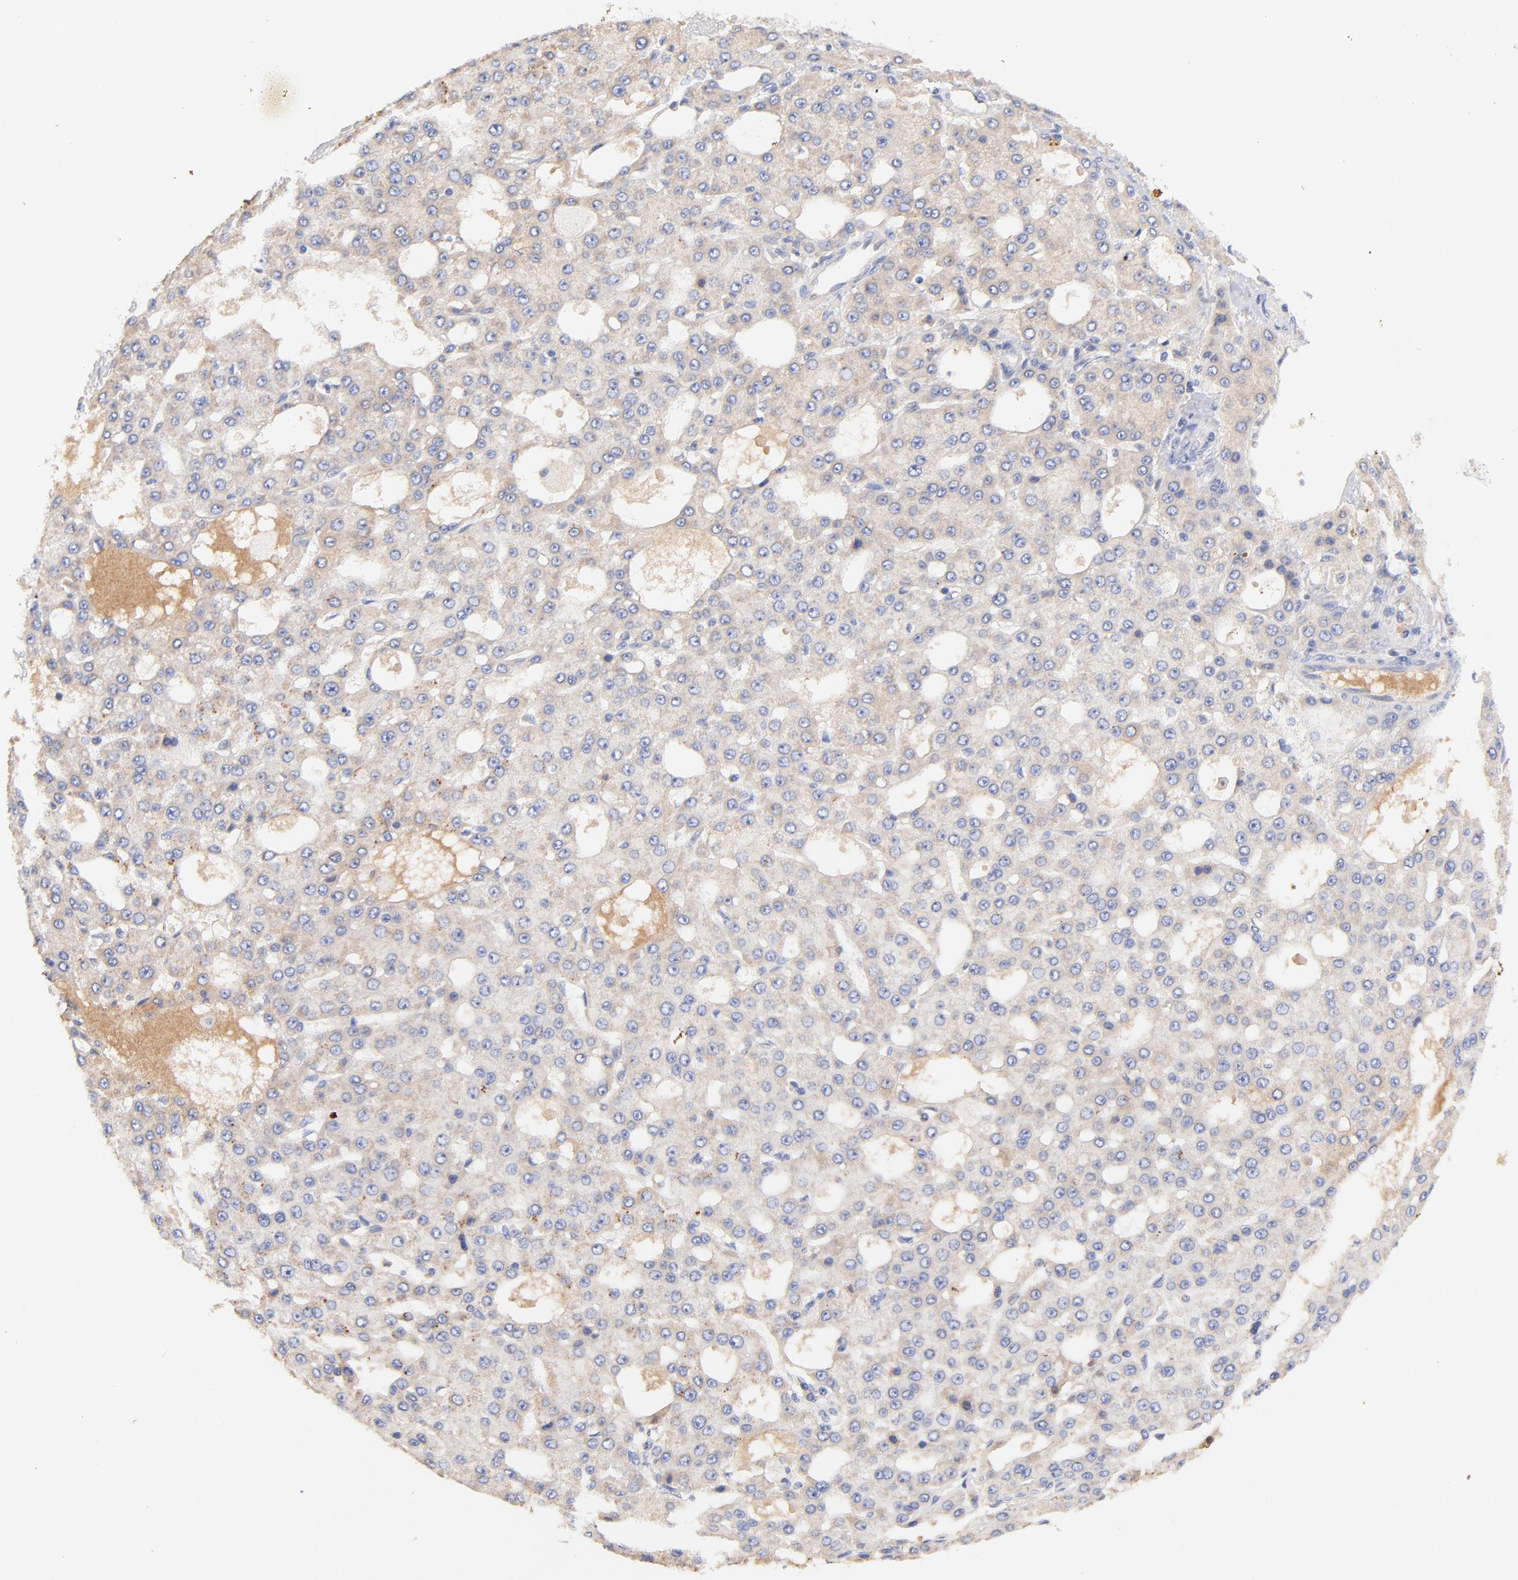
{"staining": {"intensity": "weak", "quantity": ">75%", "location": "cytoplasmic/membranous"}, "tissue": "liver cancer", "cell_type": "Tumor cells", "image_type": "cancer", "snomed": [{"axis": "morphology", "description": "Carcinoma, Hepatocellular, NOS"}, {"axis": "topography", "description": "Liver"}], "caption": "This is an image of immunohistochemistry staining of liver cancer (hepatocellular carcinoma), which shows weak staining in the cytoplasmic/membranous of tumor cells.", "gene": "IGLV7-43", "patient": {"sex": "male", "age": 47}}